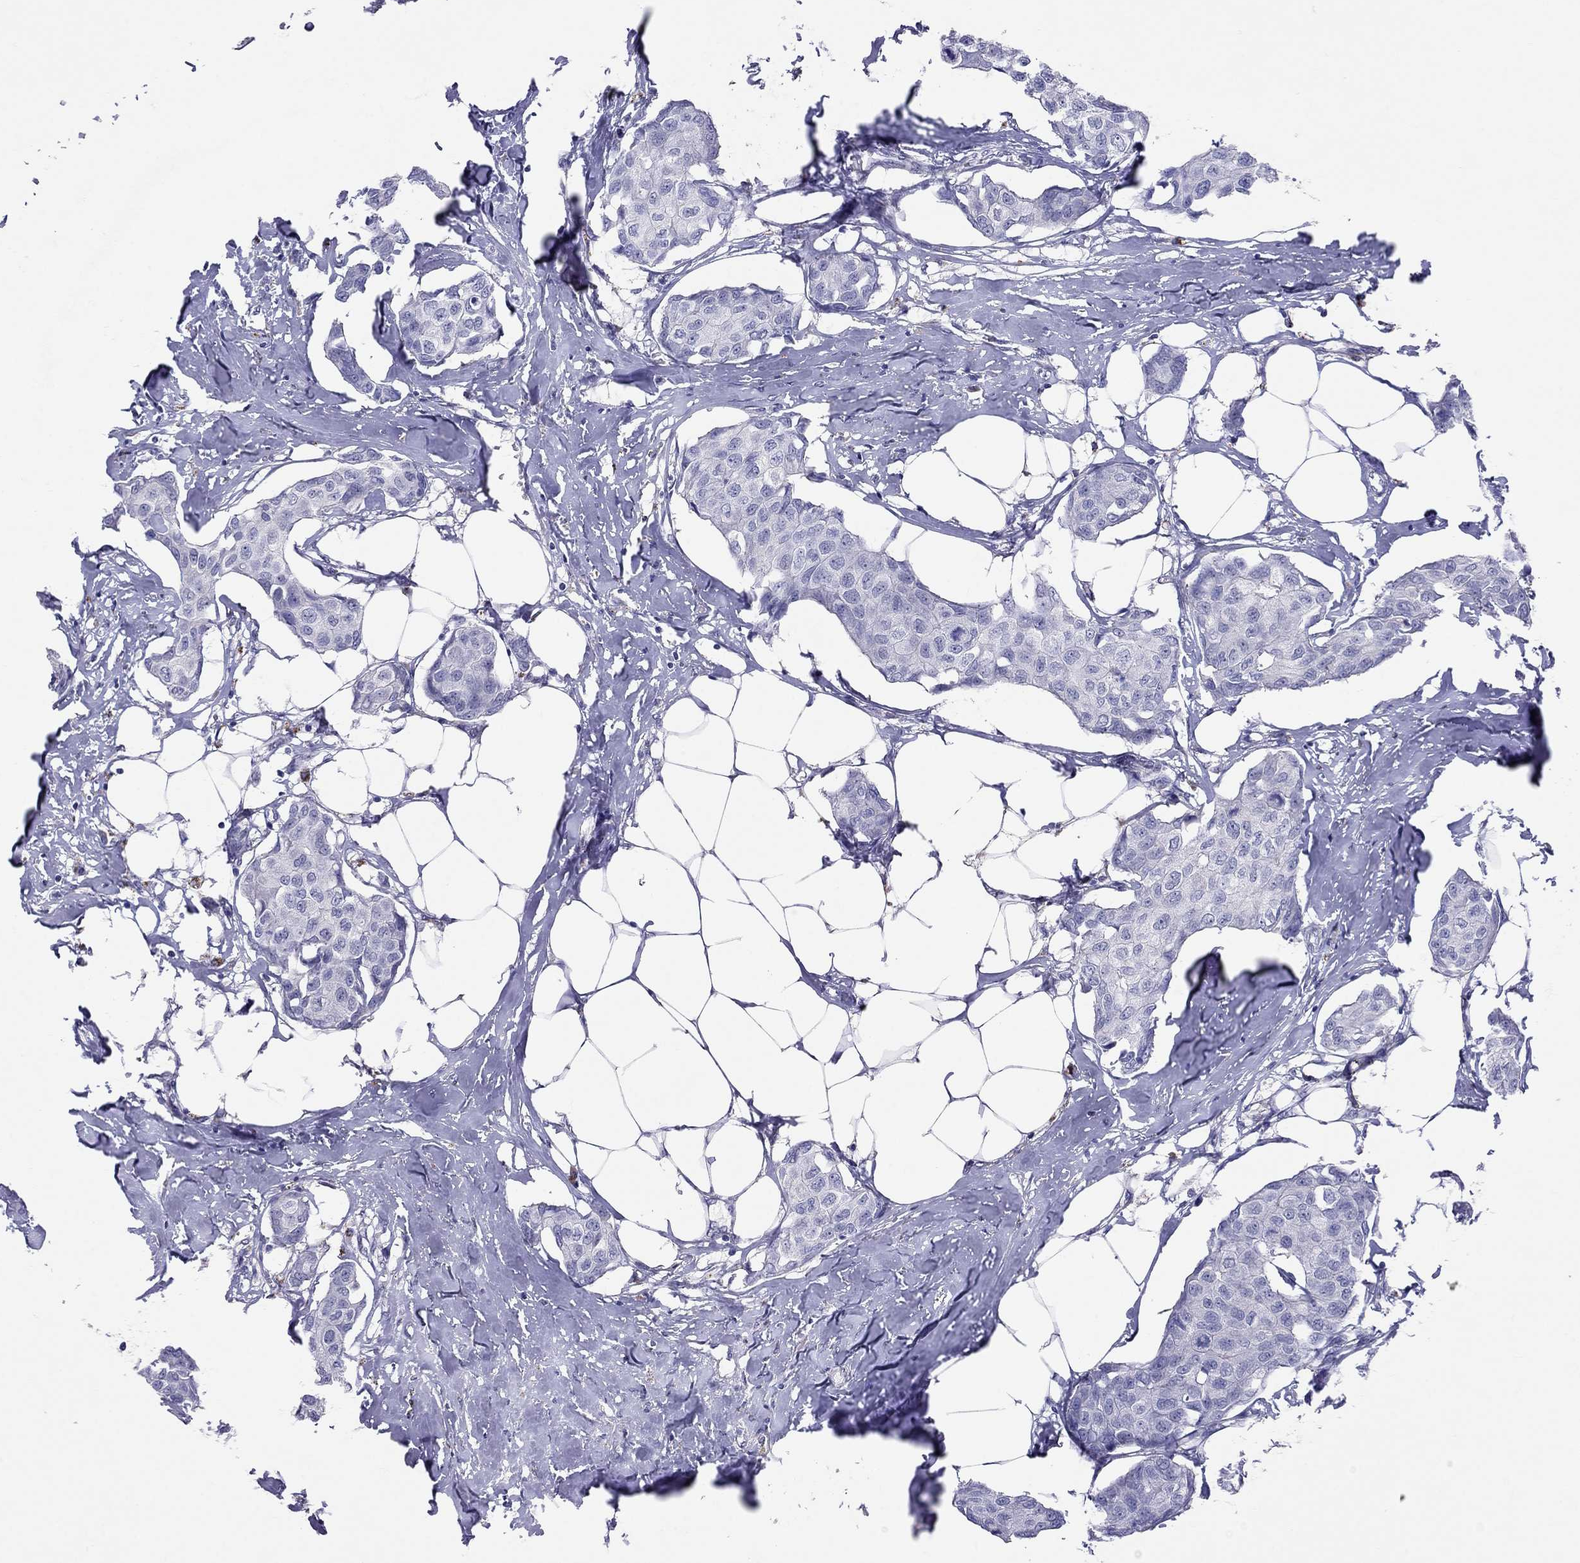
{"staining": {"intensity": "negative", "quantity": "none", "location": "none"}, "tissue": "breast cancer", "cell_type": "Tumor cells", "image_type": "cancer", "snomed": [{"axis": "morphology", "description": "Duct carcinoma"}, {"axis": "topography", "description": "Breast"}], "caption": "DAB (3,3'-diaminobenzidine) immunohistochemical staining of human breast cancer shows no significant positivity in tumor cells.", "gene": "MAGEB4", "patient": {"sex": "female", "age": 80}}